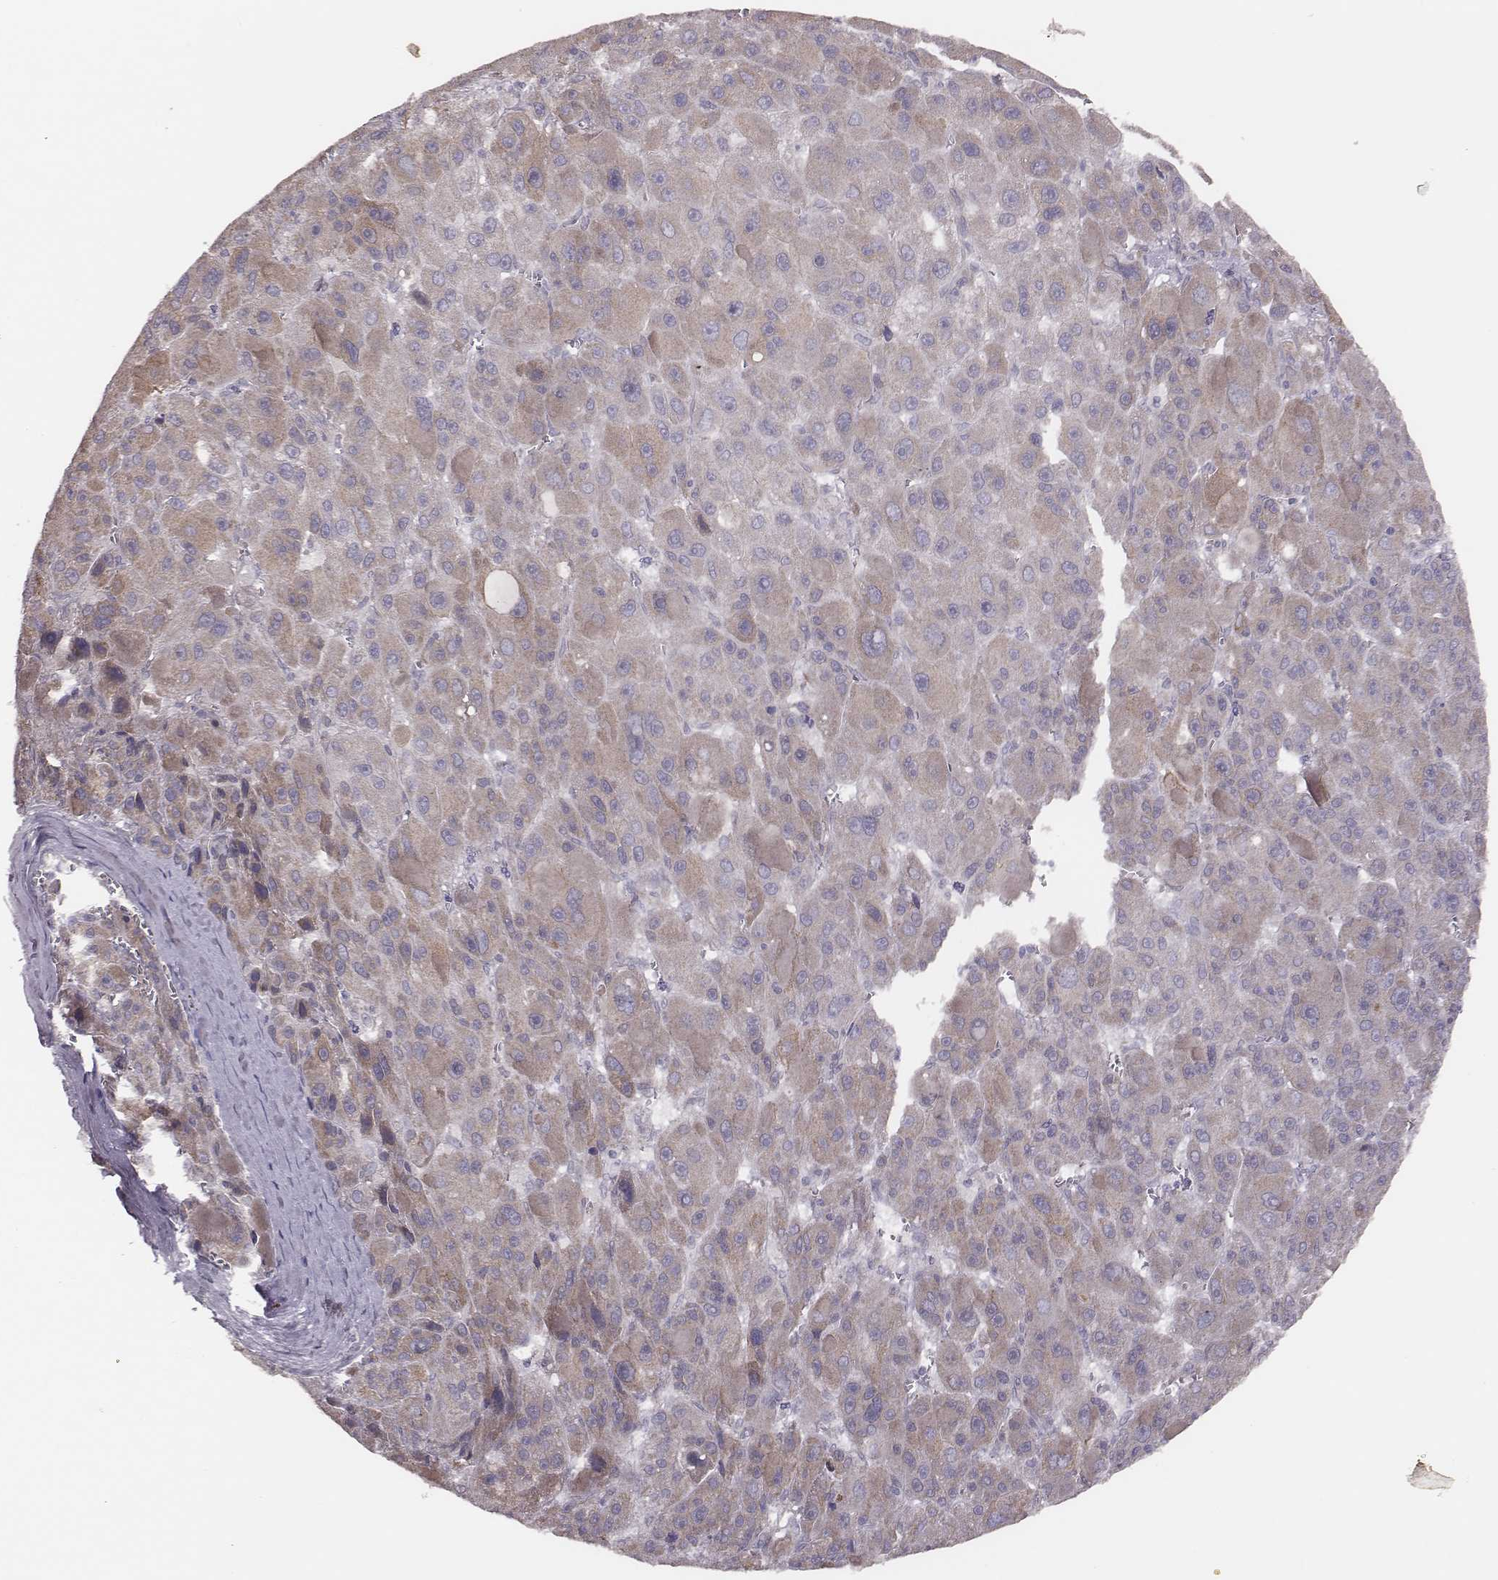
{"staining": {"intensity": "weak", "quantity": ">75%", "location": "cytoplasmic/membranous"}, "tissue": "liver cancer", "cell_type": "Tumor cells", "image_type": "cancer", "snomed": [{"axis": "morphology", "description": "Carcinoma, Hepatocellular, NOS"}, {"axis": "topography", "description": "Liver"}], "caption": "IHC photomicrograph of liver cancer stained for a protein (brown), which shows low levels of weak cytoplasmic/membranous staining in approximately >75% of tumor cells.", "gene": "HAVCR1", "patient": {"sex": "male", "age": 76}}